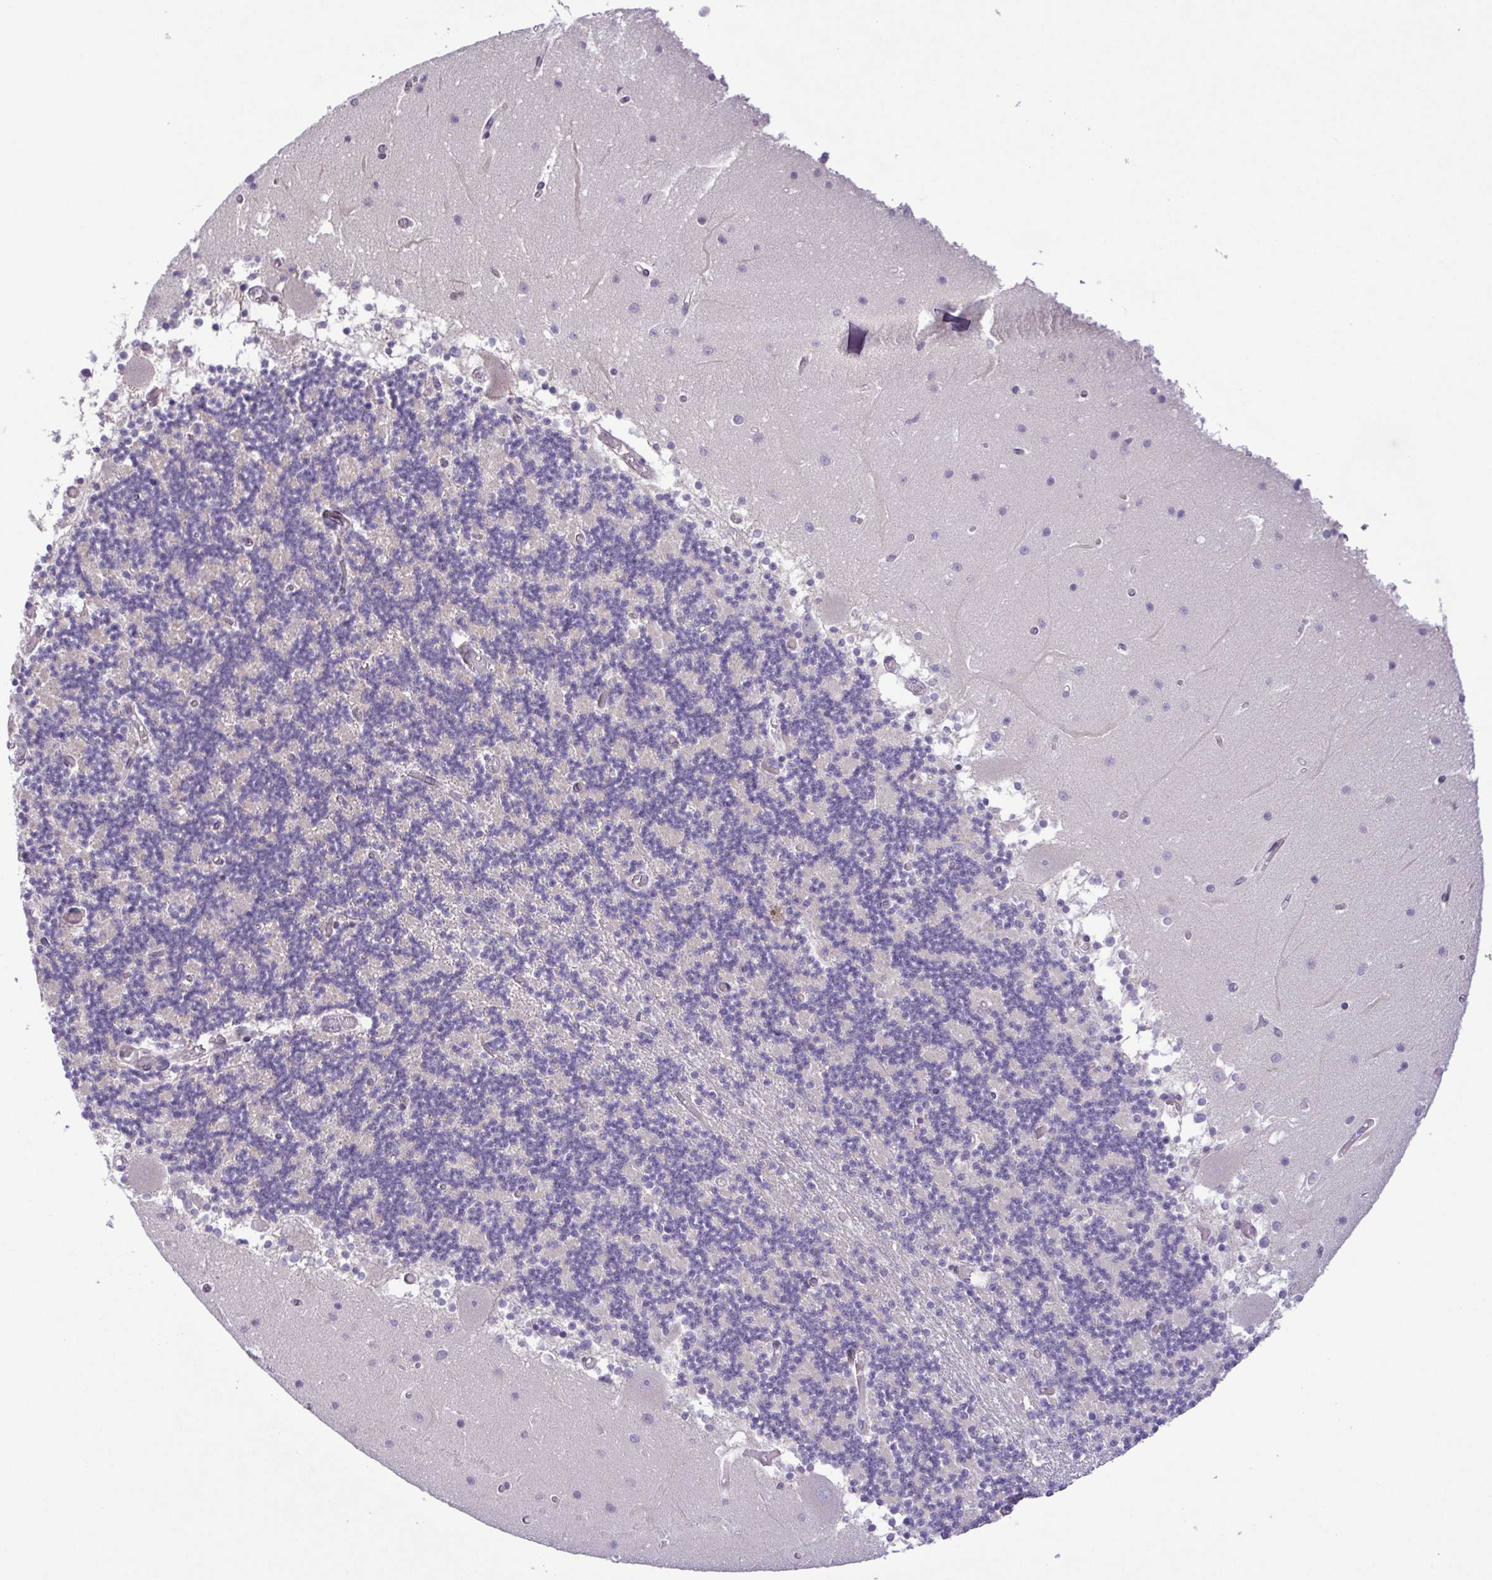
{"staining": {"intensity": "negative", "quantity": "none", "location": "none"}, "tissue": "cerebellum", "cell_type": "Cells in granular layer", "image_type": "normal", "snomed": [{"axis": "morphology", "description": "Normal tissue, NOS"}, {"axis": "topography", "description": "Cerebellum"}], "caption": "Photomicrograph shows no protein positivity in cells in granular layer of normal cerebellum. Nuclei are stained in blue.", "gene": "IL1RN", "patient": {"sex": "female", "age": 28}}